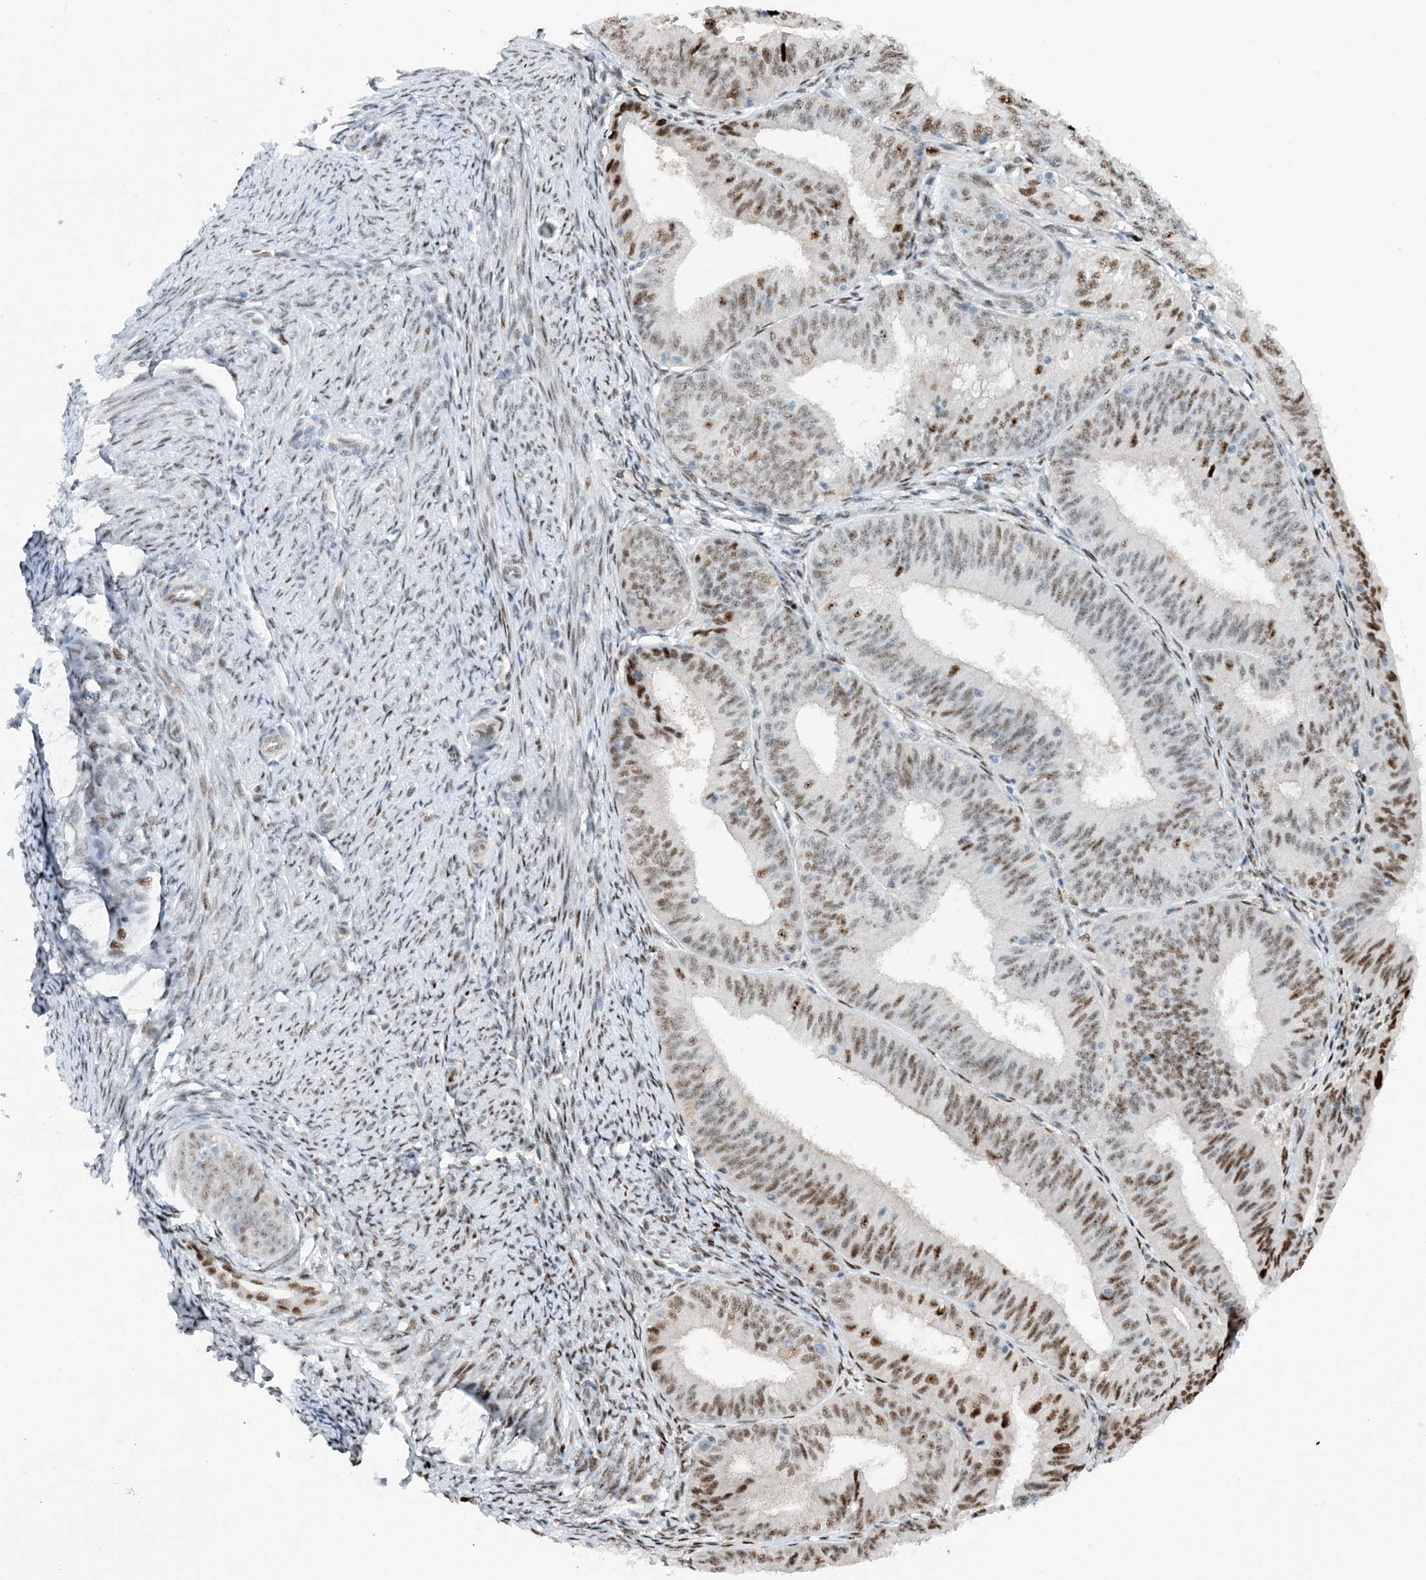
{"staining": {"intensity": "moderate", "quantity": ">75%", "location": "nuclear"}, "tissue": "endometrial cancer", "cell_type": "Tumor cells", "image_type": "cancer", "snomed": [{"axis": "morphology", "description": "Adenocarcinoma, NOS"}, {"axis": "topography", "description": "Endometrium"}], "caption": "This is an image of immunohistochemistry staining of endometrial cancer (adenocarcinoma), which shows moderate positivity in the nuclear of tumor cells.", "gene": "HEMK1", "patient": {"sex": "female", "age": 51}}